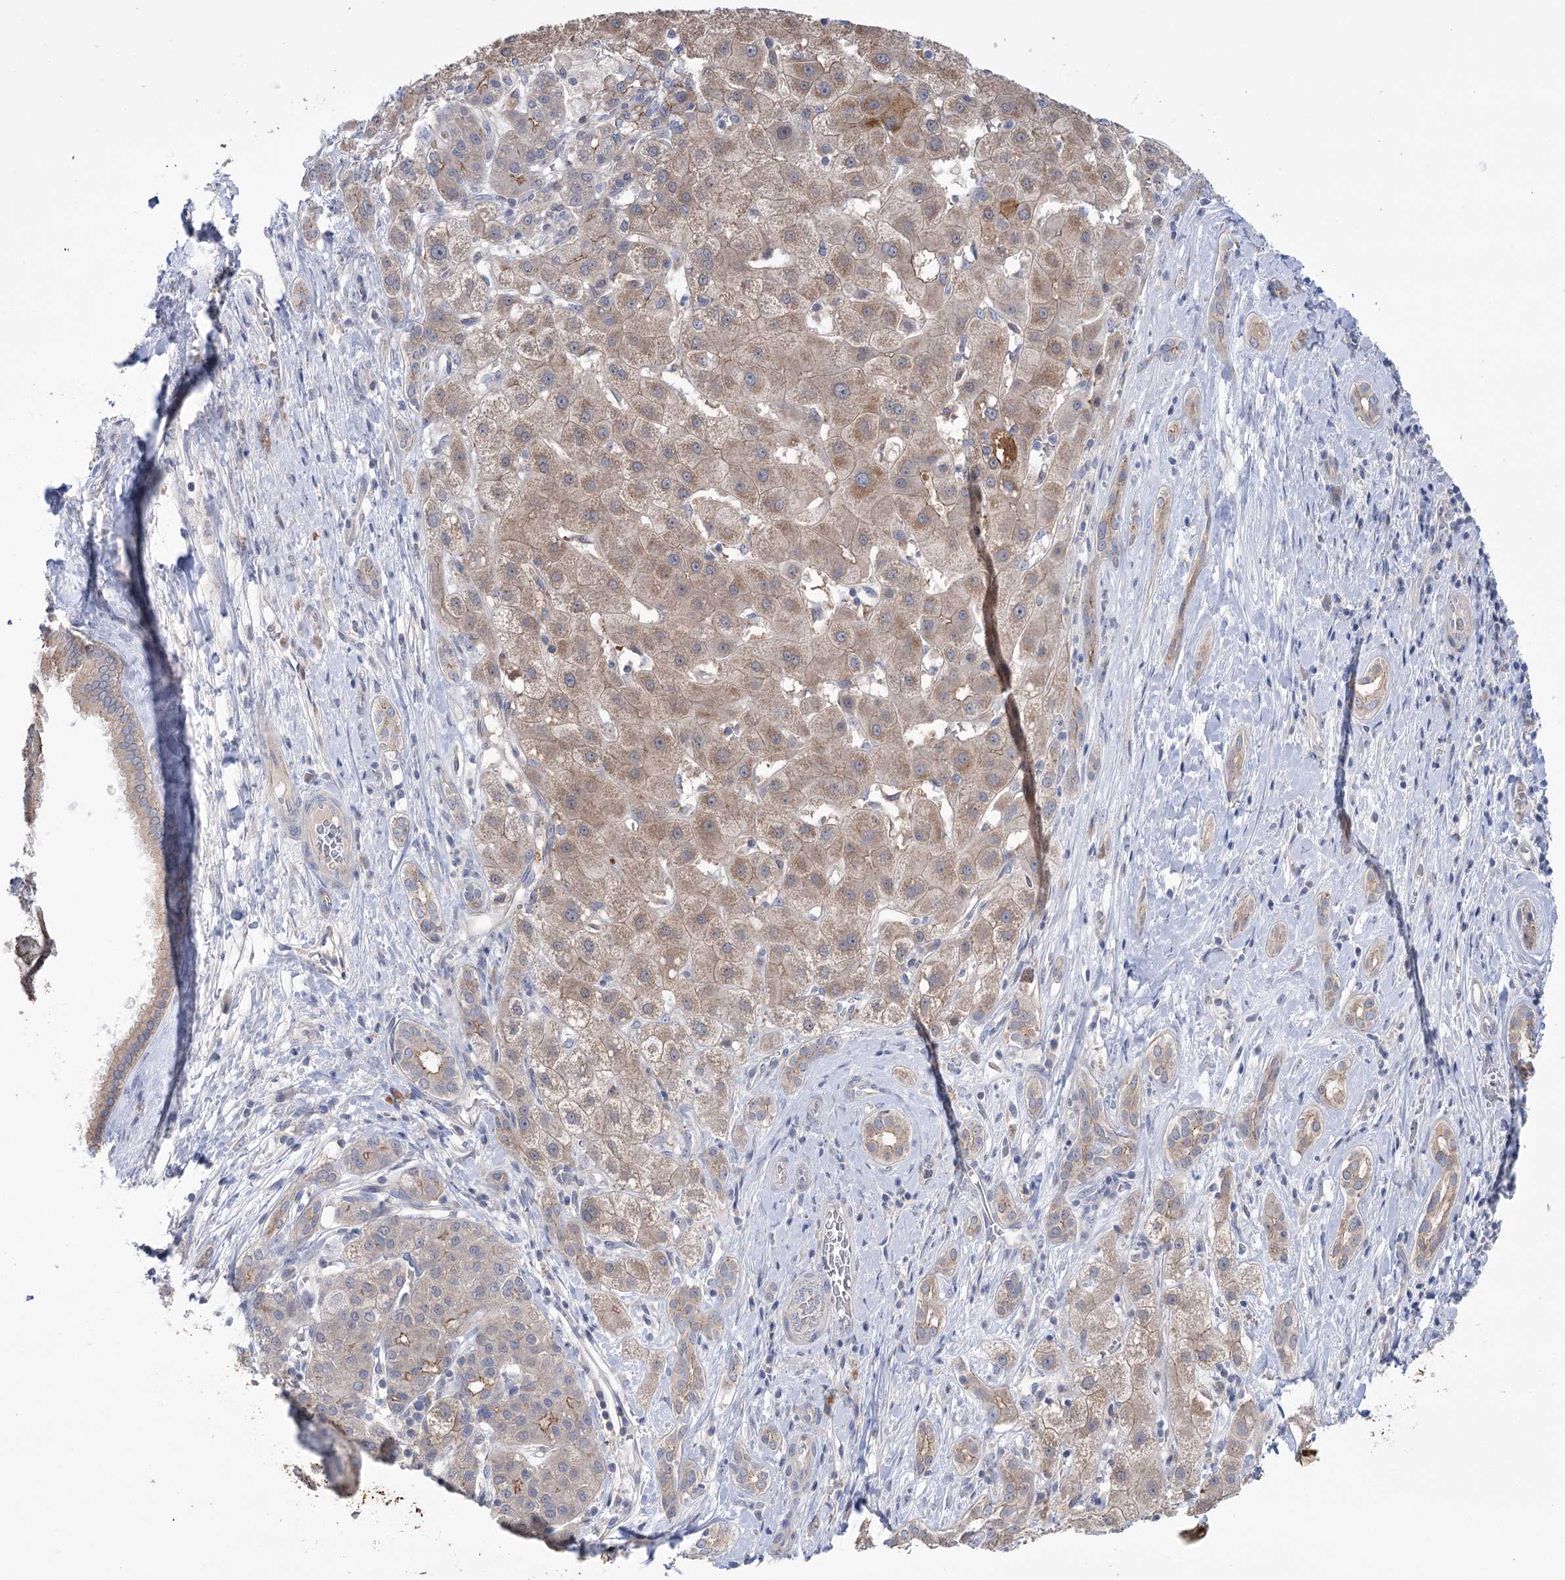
{"staining": {"intensity": "weak", "quantity": ">75%", "location": "cytoplasmic/membranous"}, "tissue": "liver cancer", "cell_type": "Tumor cells", "image_type": "cancer", "snomed": [{"axis": "morphology", "description": "Carcinoma, Hepatocellular, NOS"}, {"axis": "topography", "description": "Liver"}], "caption": "IHC staining of liver hepatocellular carcinoma, which displays low levels of weak cytoplasmic/membranous expression in about >75% of tumor cells indicating weak cytoplasmic/membranous protein staining. The staining was performed using DAB (3,3'-diaminobenzidine) (brown) for protein detection and nuclei were counterstained in hematoxylin (blue).", "gene": "TRIM71", "patient": {"sex": "male", "age": 65}}